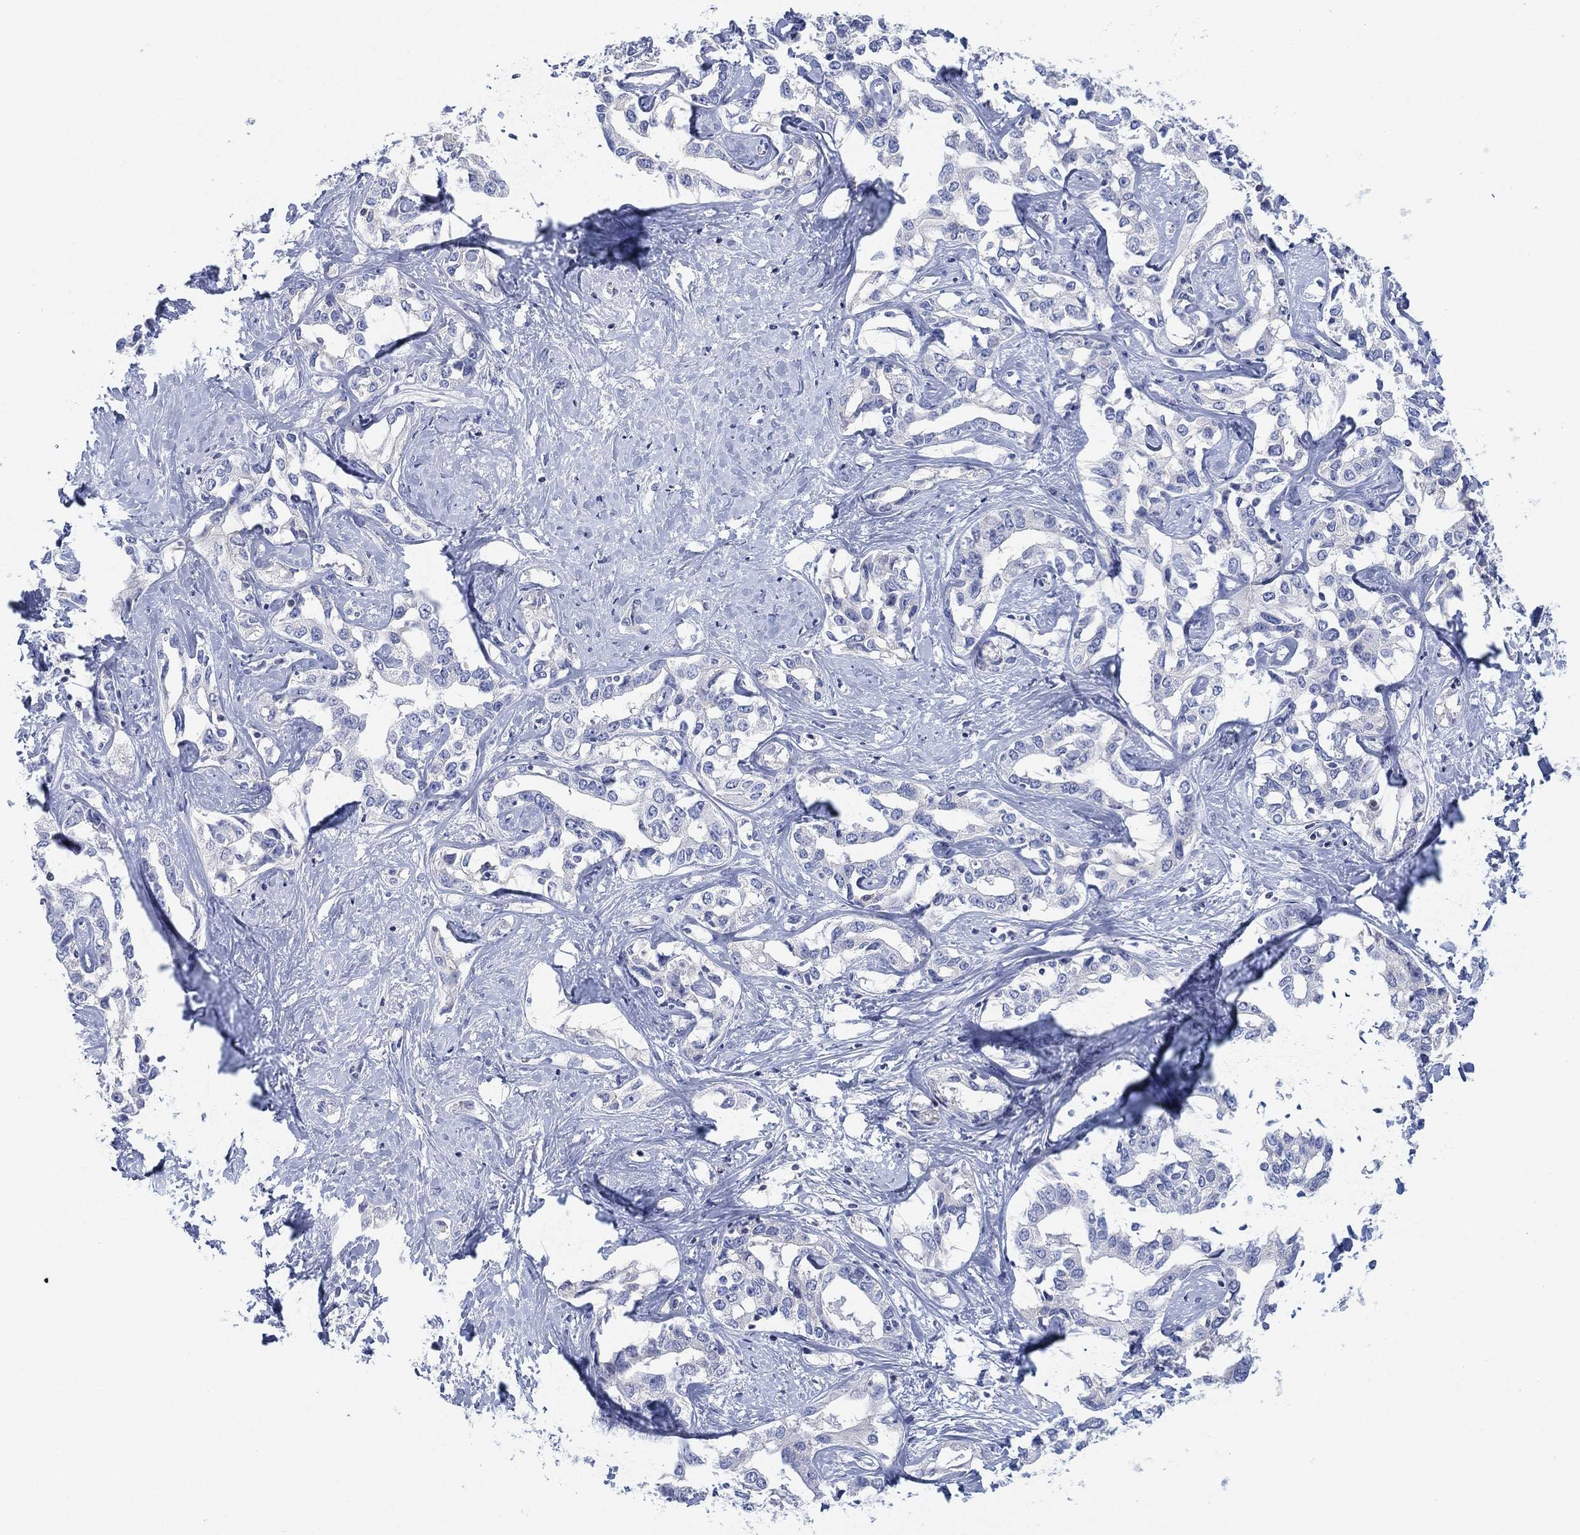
{"staining": {"intensity": "negative", "quantity": "none", "location": "none"}, "tissue": "liver cancer", "cell_type": "Tumor cells", "image_type": "cancer", "snomed": [{"axis": "morphology", "description": "Cholangiocarcinoma"}, {"axis": "topography", "description": "Liver"}], "caption": "High power microscopy image of an immunohistochemistry histopathology image of cholangiocarcinoma (liver), revealing no significant expression in tumor cells.", "gene": "SEPTIN1", "patient": {"sex": "male", "age": 59}}